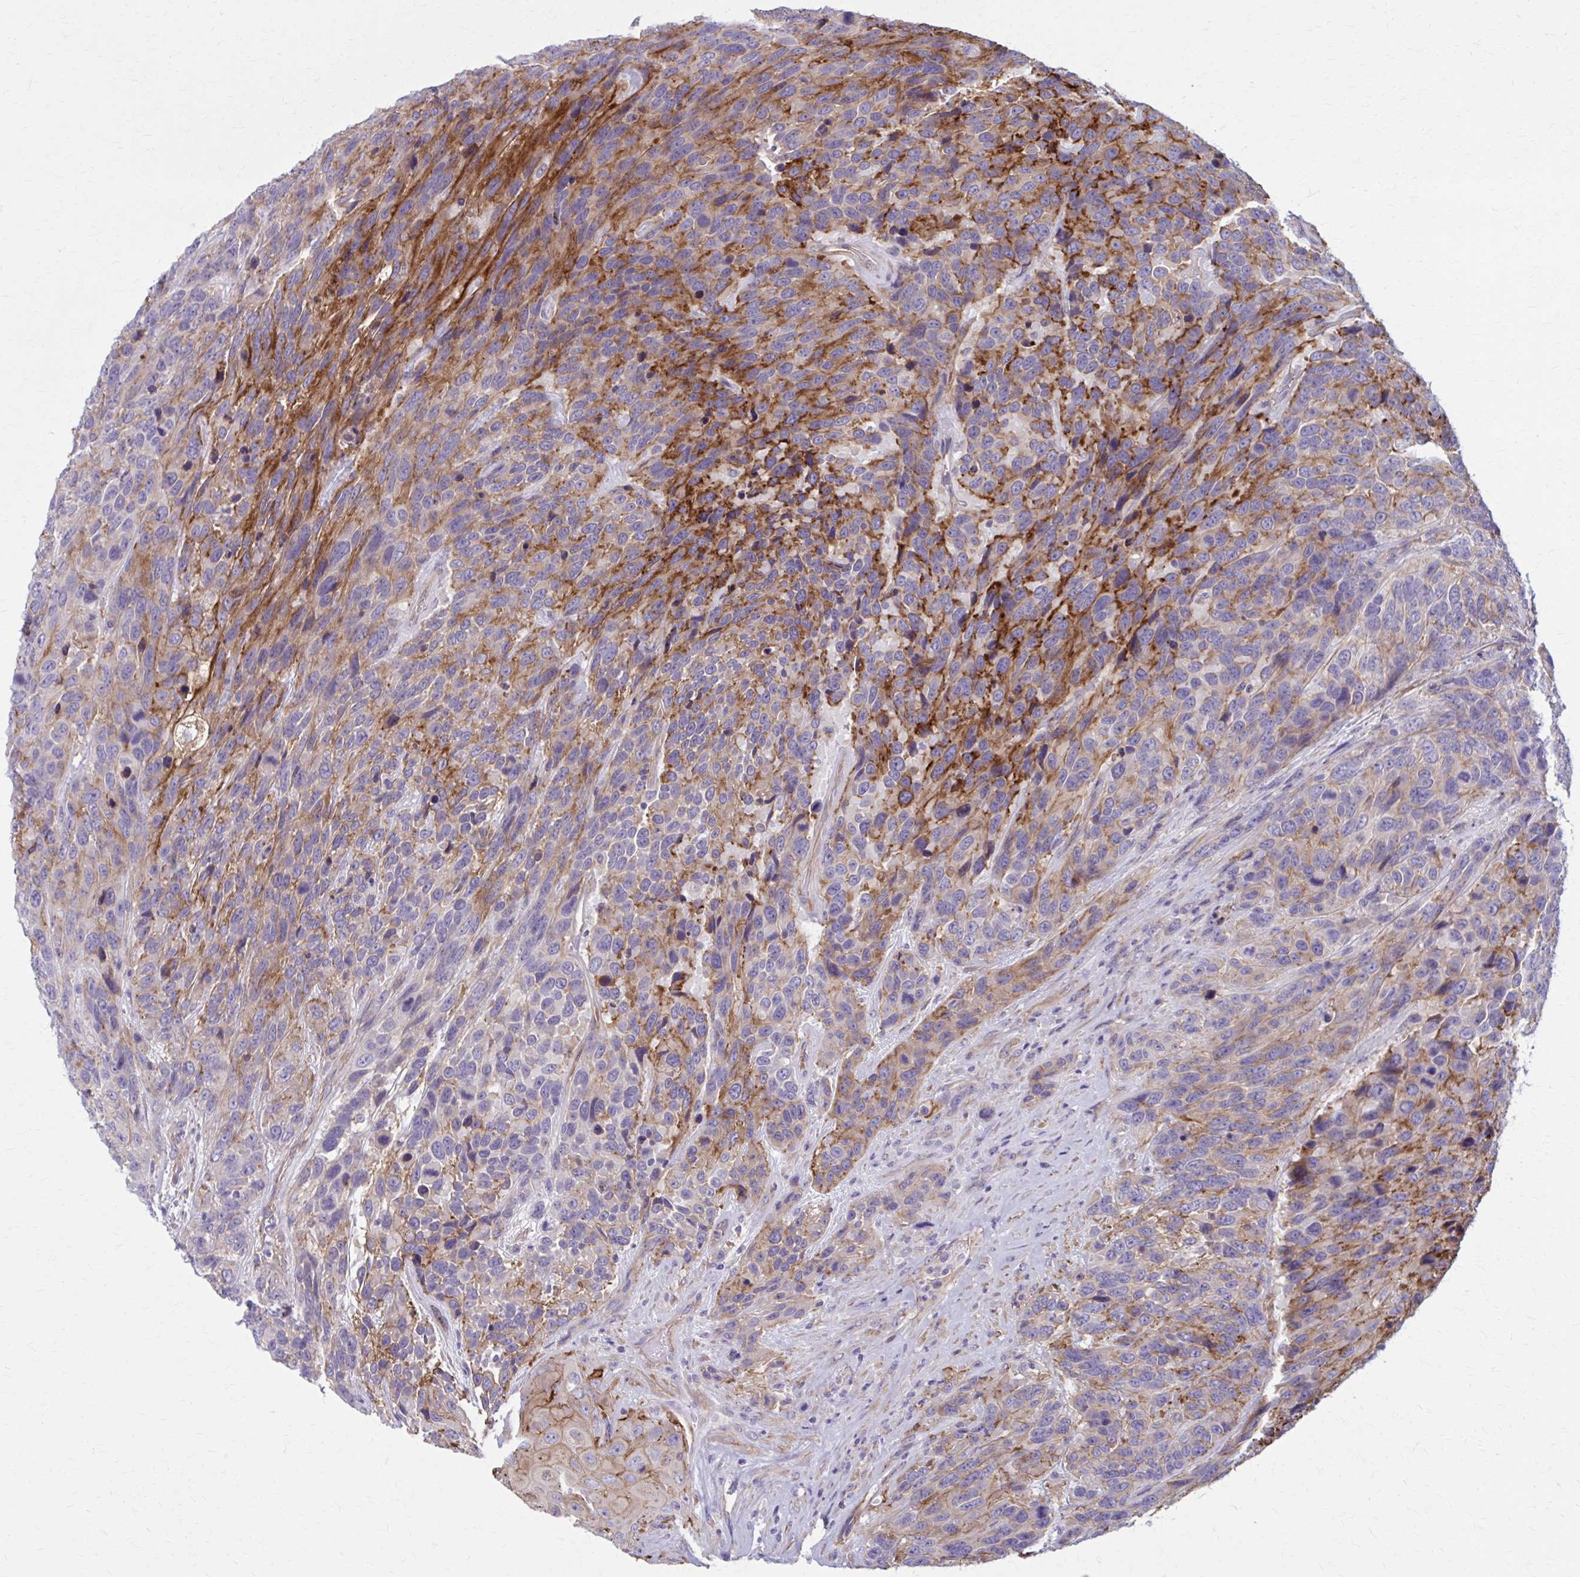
{"staining": {"intensity": "strong", "quantity": "25%-75%", "location": "cytoplasmic/membranous"}, "tissue": "urothelial cancer", "cell_type": "Tumor cells", "image_type": "cancer", "snomed": [{"axis": "morphology", "description": "Urothelial carcinoma, High grade"}, {"axis": "topography", "description": "Urinary bladder"}], "caption": "This micrograph demonstrates IHC staining of urothelial cancer, with high strong cytoplasmic/membranous positivity in about 25%-75% of tumor cells.", "gene": "ZDHHC7", "patient": {"sex": "female", "age": 70}}